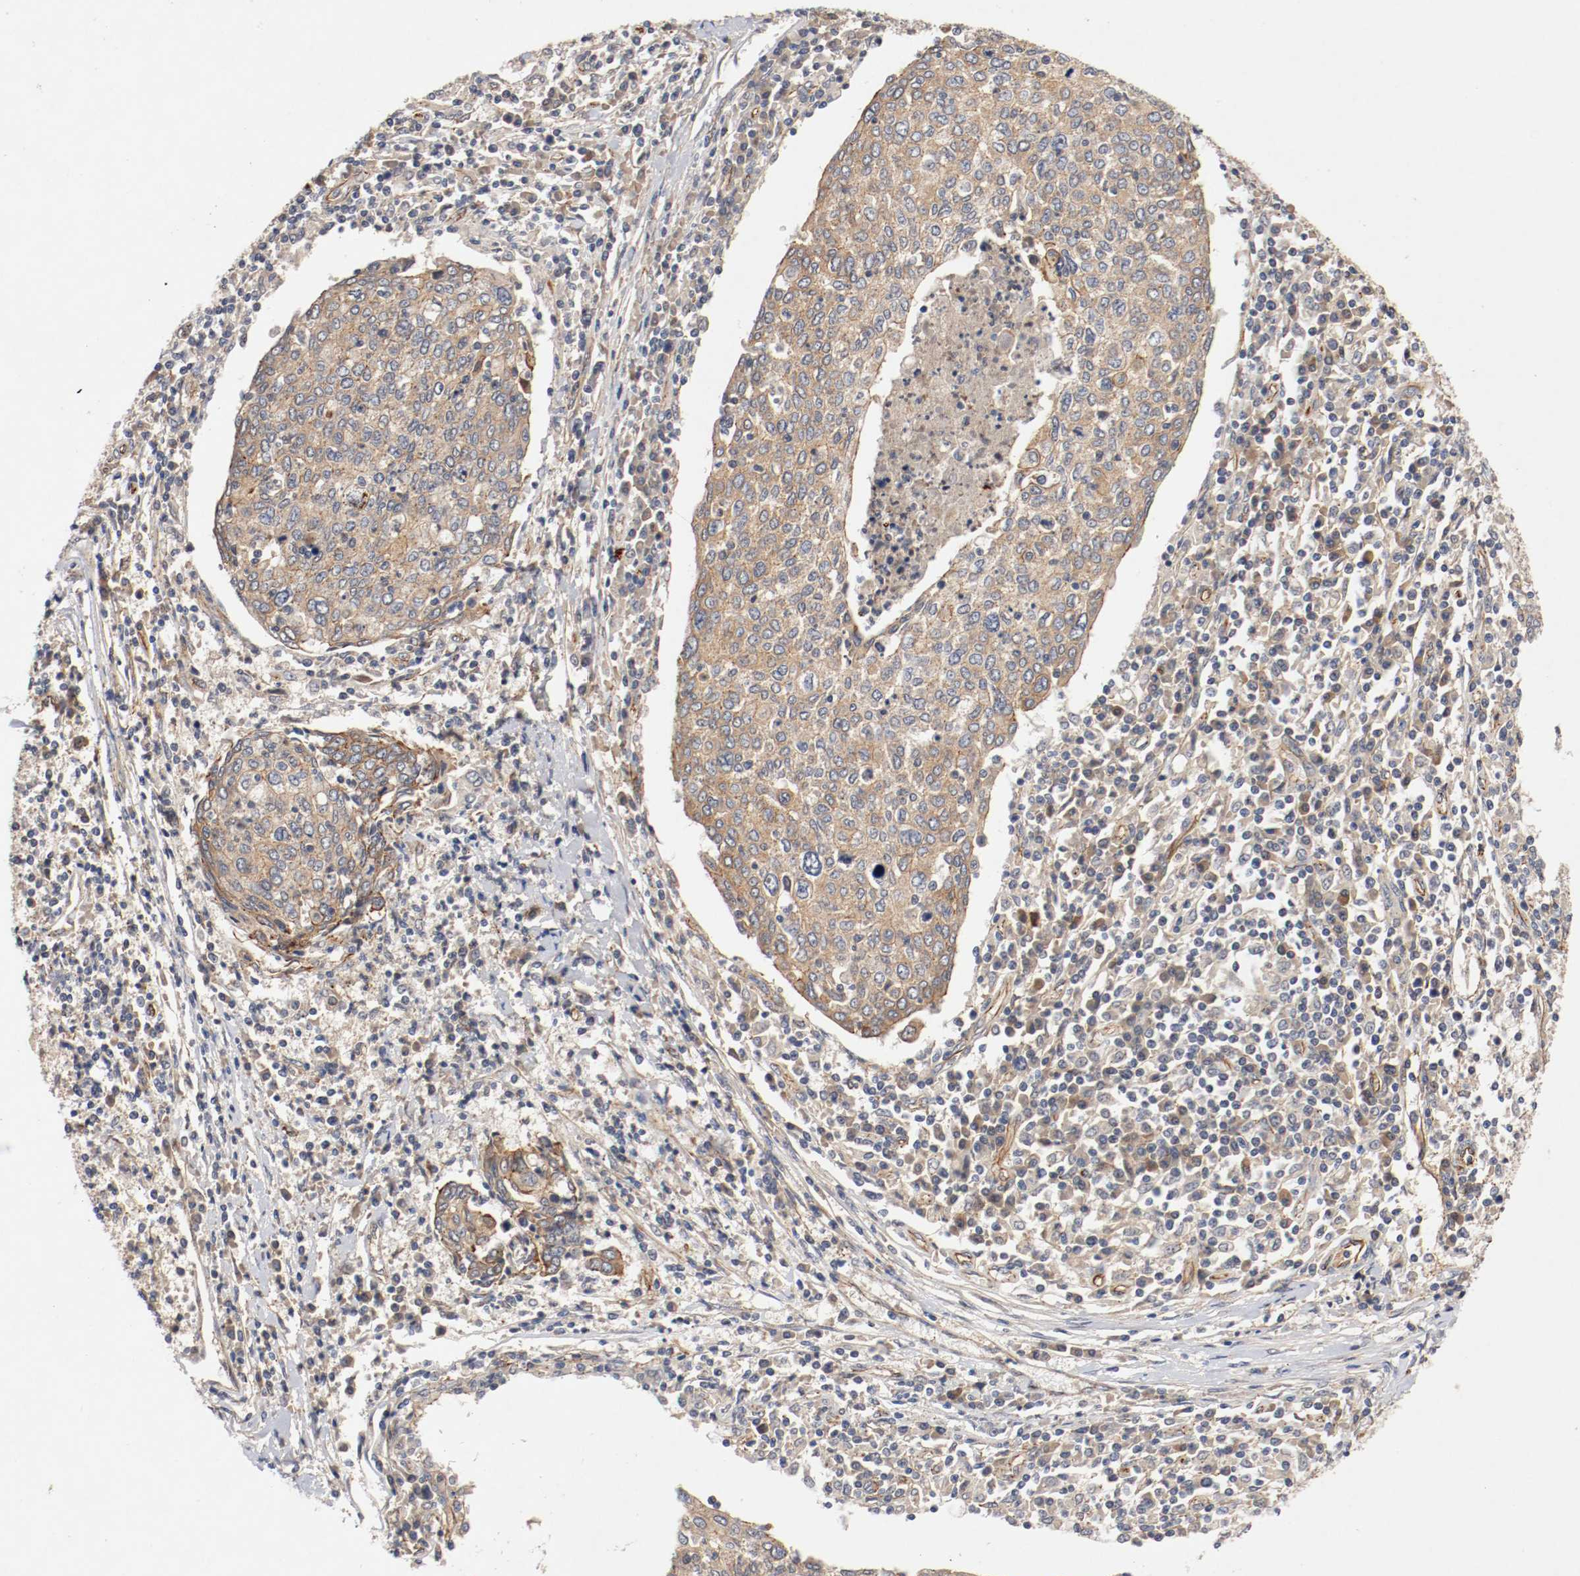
{"staining": {"intensity": "weak", "quantity": ">75%", "location": "cytoplasmic/membranous"}, "tissue": "cervical cancer", "cell_type": "Tumor cells", "image_type": "cancer", "snomed": [{"axis": "morphology", "description": "Squamous cell carcinoma, NOS"}, {"axis": "topography", "description": "Cervix"}], "caption": "Cervical cancer (squamous cell carcinoma) was stained to show a protein in brown. There is low levels of weak cytoplasmic/membranous staining in approximately >75% of tumor cells.", "gene": "TYK2", "patient": {"sex": "female", "age": 40}}